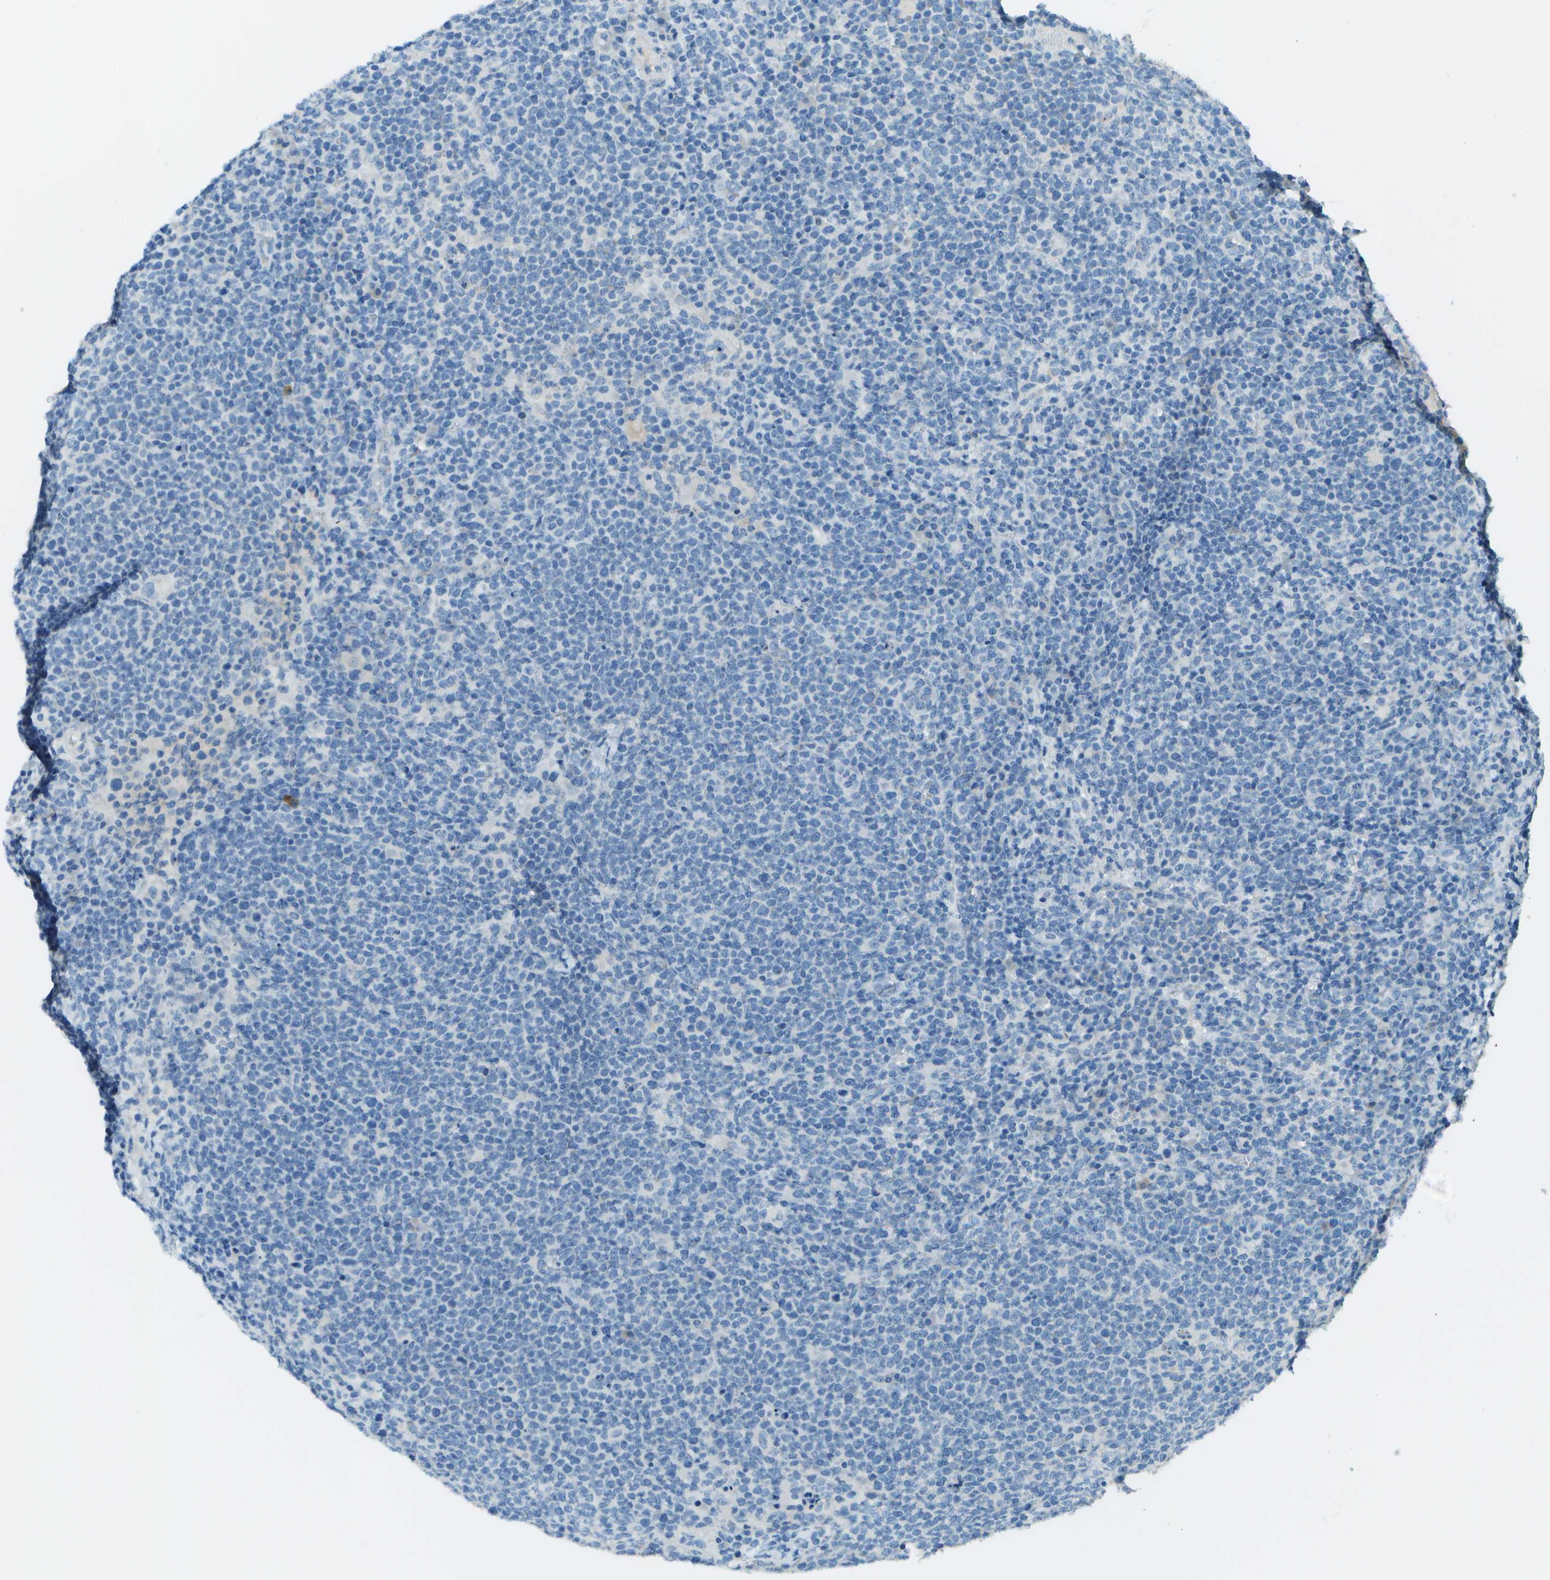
{"staining": {"intensity": "negative", "quantity": "none", "location": "none"}, "tissue": "lymphoma", "cell_type": "Tumor cells", "image_type": "cancer", "snomed": [{"axis": "morphology", "description": "Malignant lymphoma, non-Hodgkin's type, High grade"}, {"axis": "topography", "description": "Lymph node"}], "caption": "Tumor cells show no significant positivity in high-grade malignant lymphoma, non-Hodgkin's type. (Brightfield microscopy of DAB immunohistochemistry (IHC) at high magnification).", "gene": "LGI2", "patient": {"sex": "male", "age": 61}}